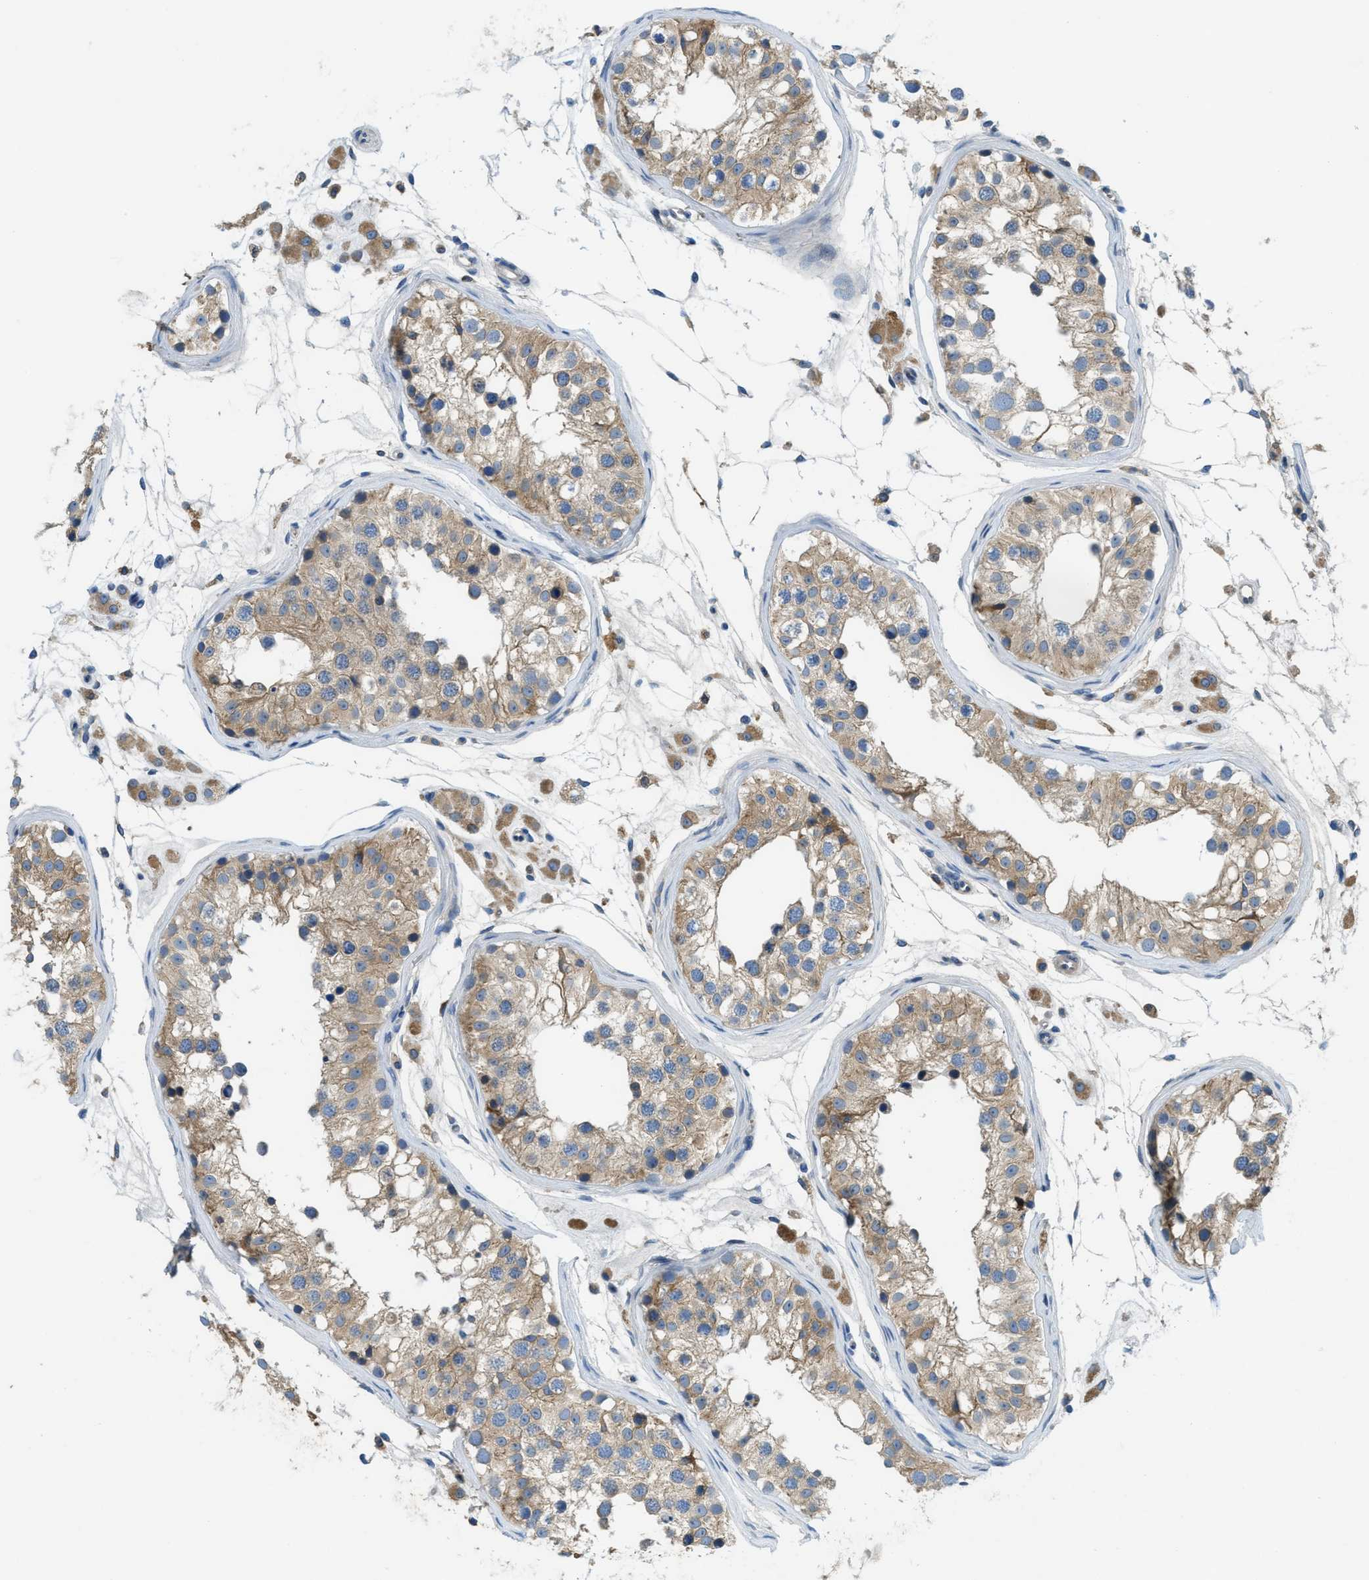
{"staining": {"intensity": "weak", "quantity": "25%-75%", "location": "cytoplasmic/membranous"}, "tissue": "testis", "cell_type": "Cells in seminiferous ducts", "image_type": "normal", "snomed": [{"axis": "morphology", "description": "Normal tissue, NOS"}, {"axis": "morphology", "description": "Adenocarcinoma, metastatic, NOS"}, {"axis": "topography", "description": "Testis"}], "caption": "Benign testis displays weak cytoplasmic/membranous expression in approximately 25%-75% of cells in seminiferous ducts, visualized by immunohistochemistry. Ihc stains the protein in brown and the nuclei are stained blue.", "gene": "MPDU1", "patient": {"sex": "male", "age": 26}}